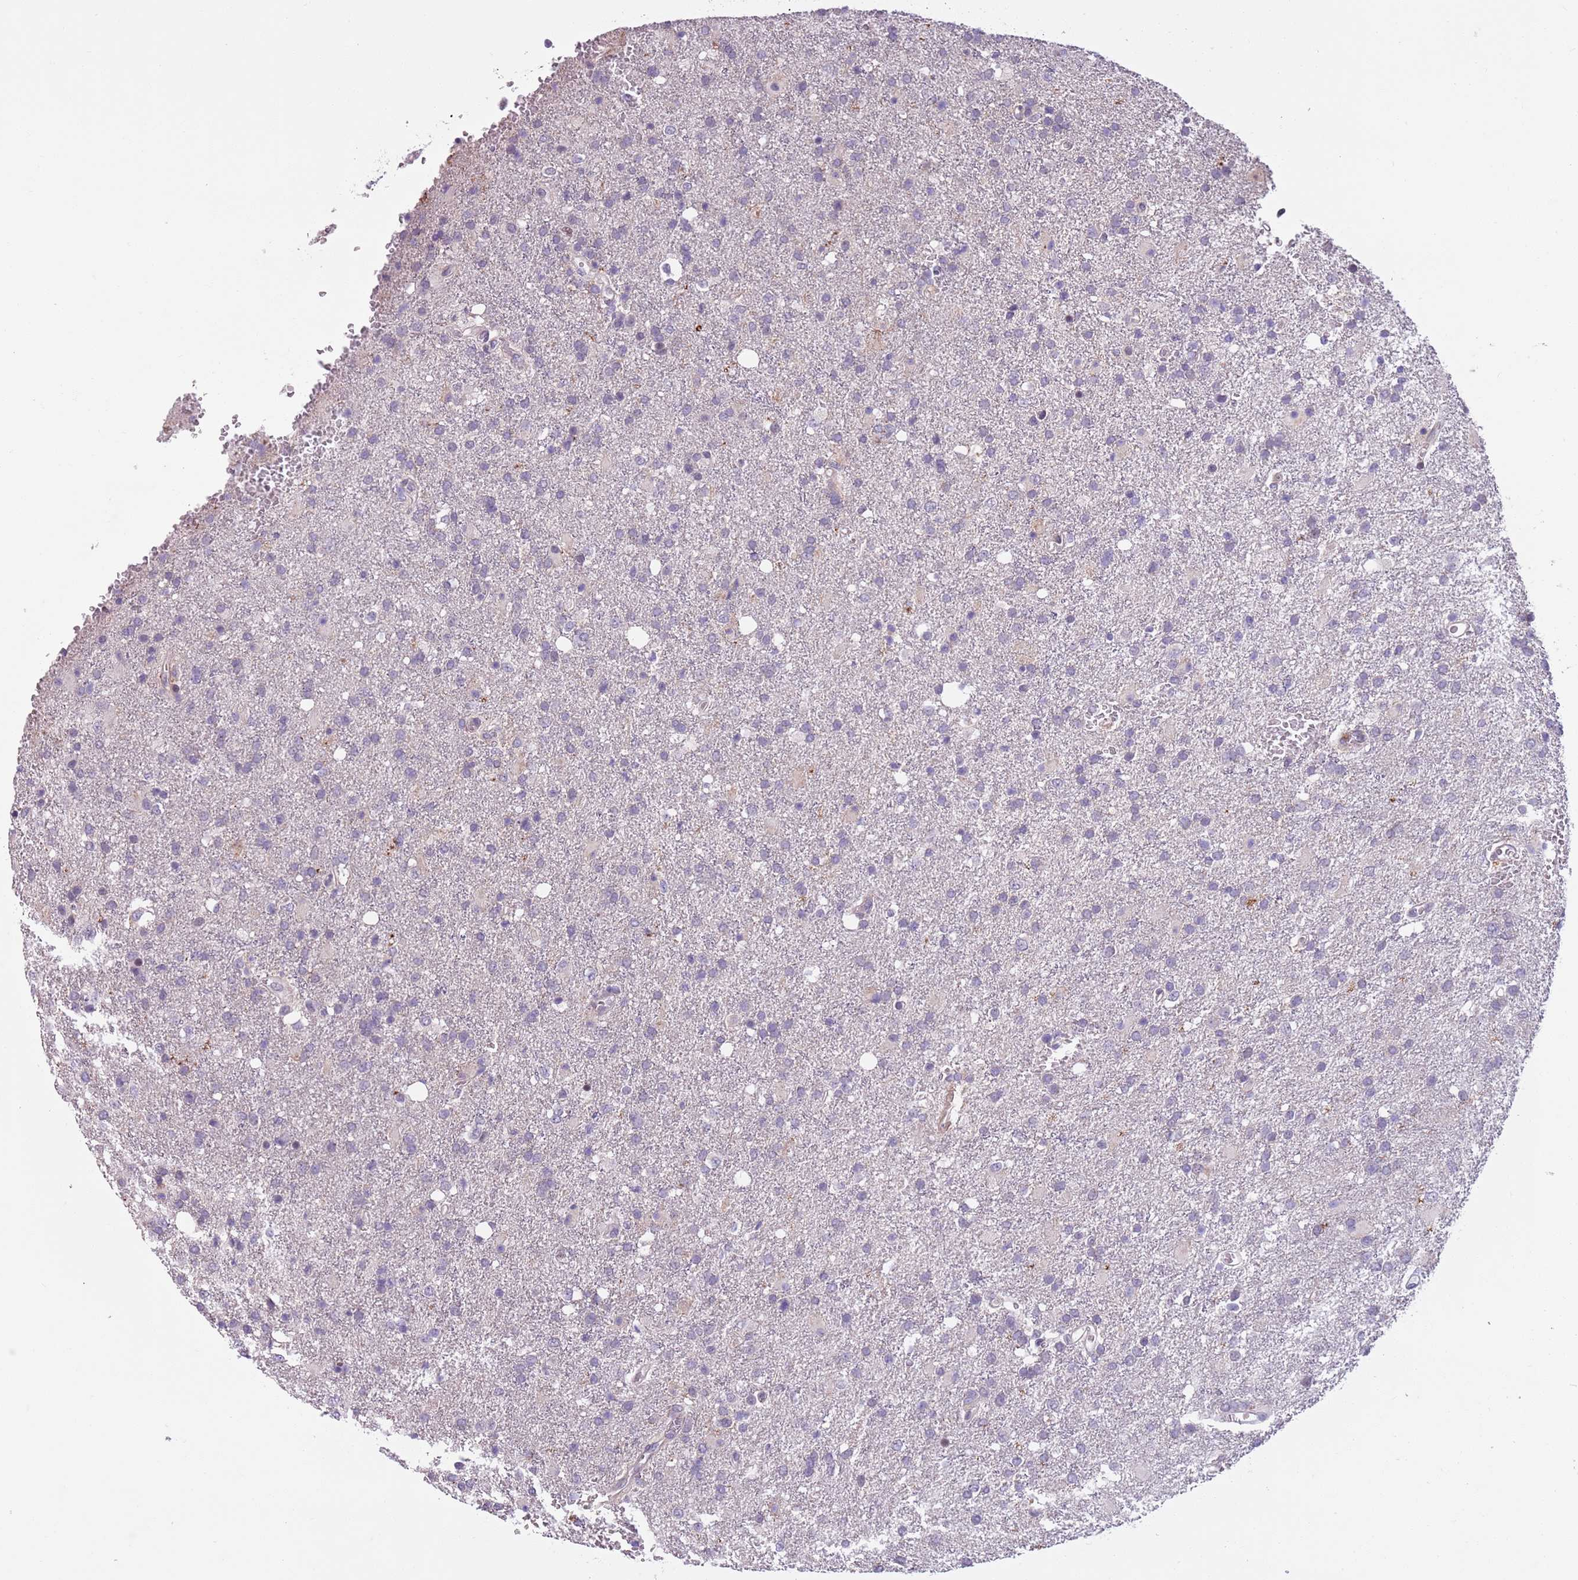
{"staining": {"intensity": "negative", "quantity": "none", "location": "none"}, "tissue": "glioma", "cell_type": "Tumor cells", "image_type": "cancer", "snomed": [{"axis": "morphology", "description": "Glioma, malignant, High grade"}, {"axis": "topography", "description": "Brain"}], "caption": "Immunohistochemical staining of human glioma demonstrates no significant staining in tumor cells.", "gene": "JAML", "patient": {"sex": "female", "age": 74}}